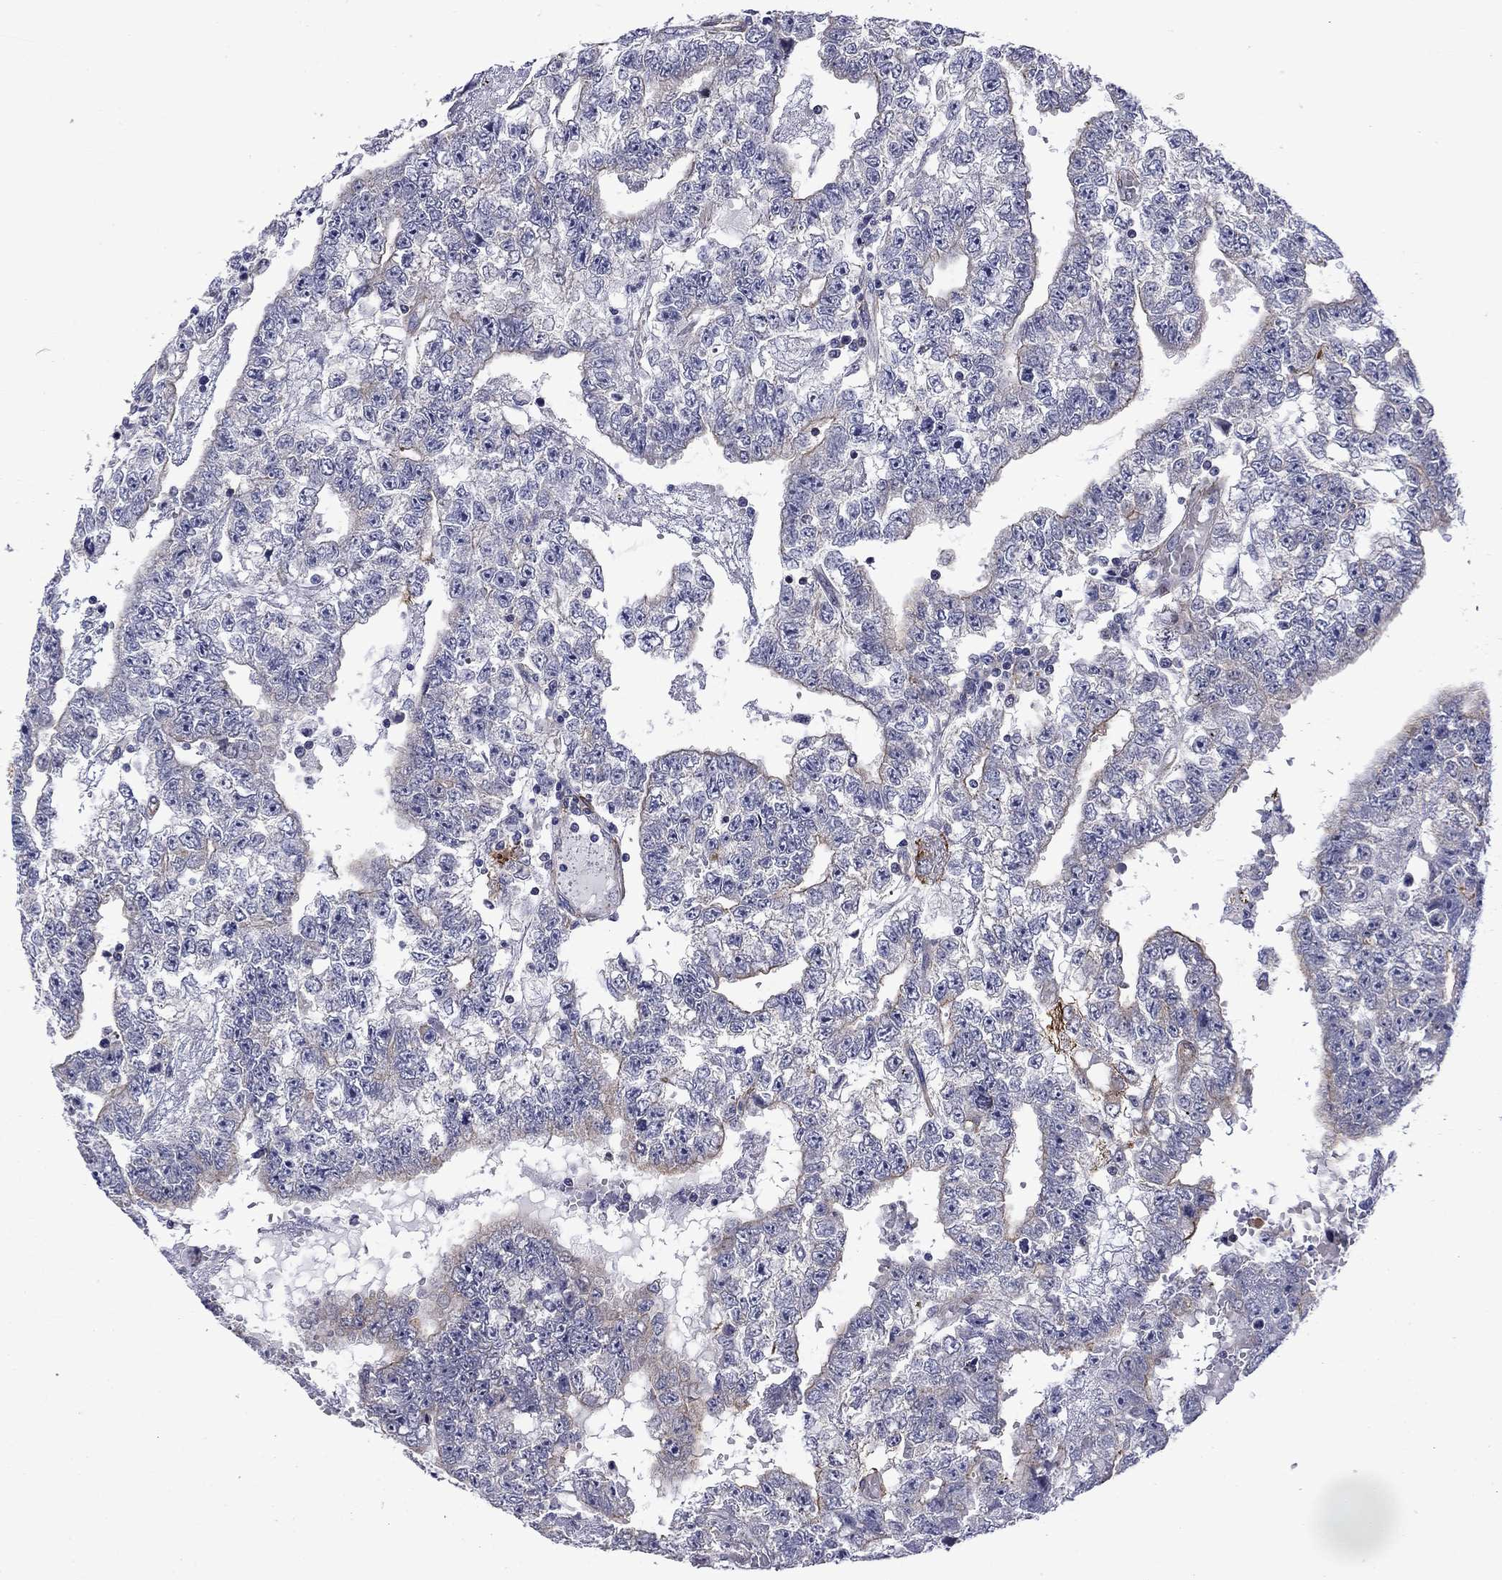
{"staining": {"intensity": "strong", "quantity": "<25%", "location": "cytoplasmic/membranous"}, "tissue": "testis cancer", "cell_type": "Tumor cells", "image_type": "cancer", "snomed": [{"axis": "morphology", "description": "Carcinoma, Embryonal, NOS"}, {"axis": "topography", "description": "Testis"}], "caption": "Testis cancer (embryonal carcinoma) stained with a brown dye shows strong cytoplasmic/membranous positive staining in about <25% of tumor cells.", "gene": "LMO7", "patient": {"sex": "male", "age": 25}}